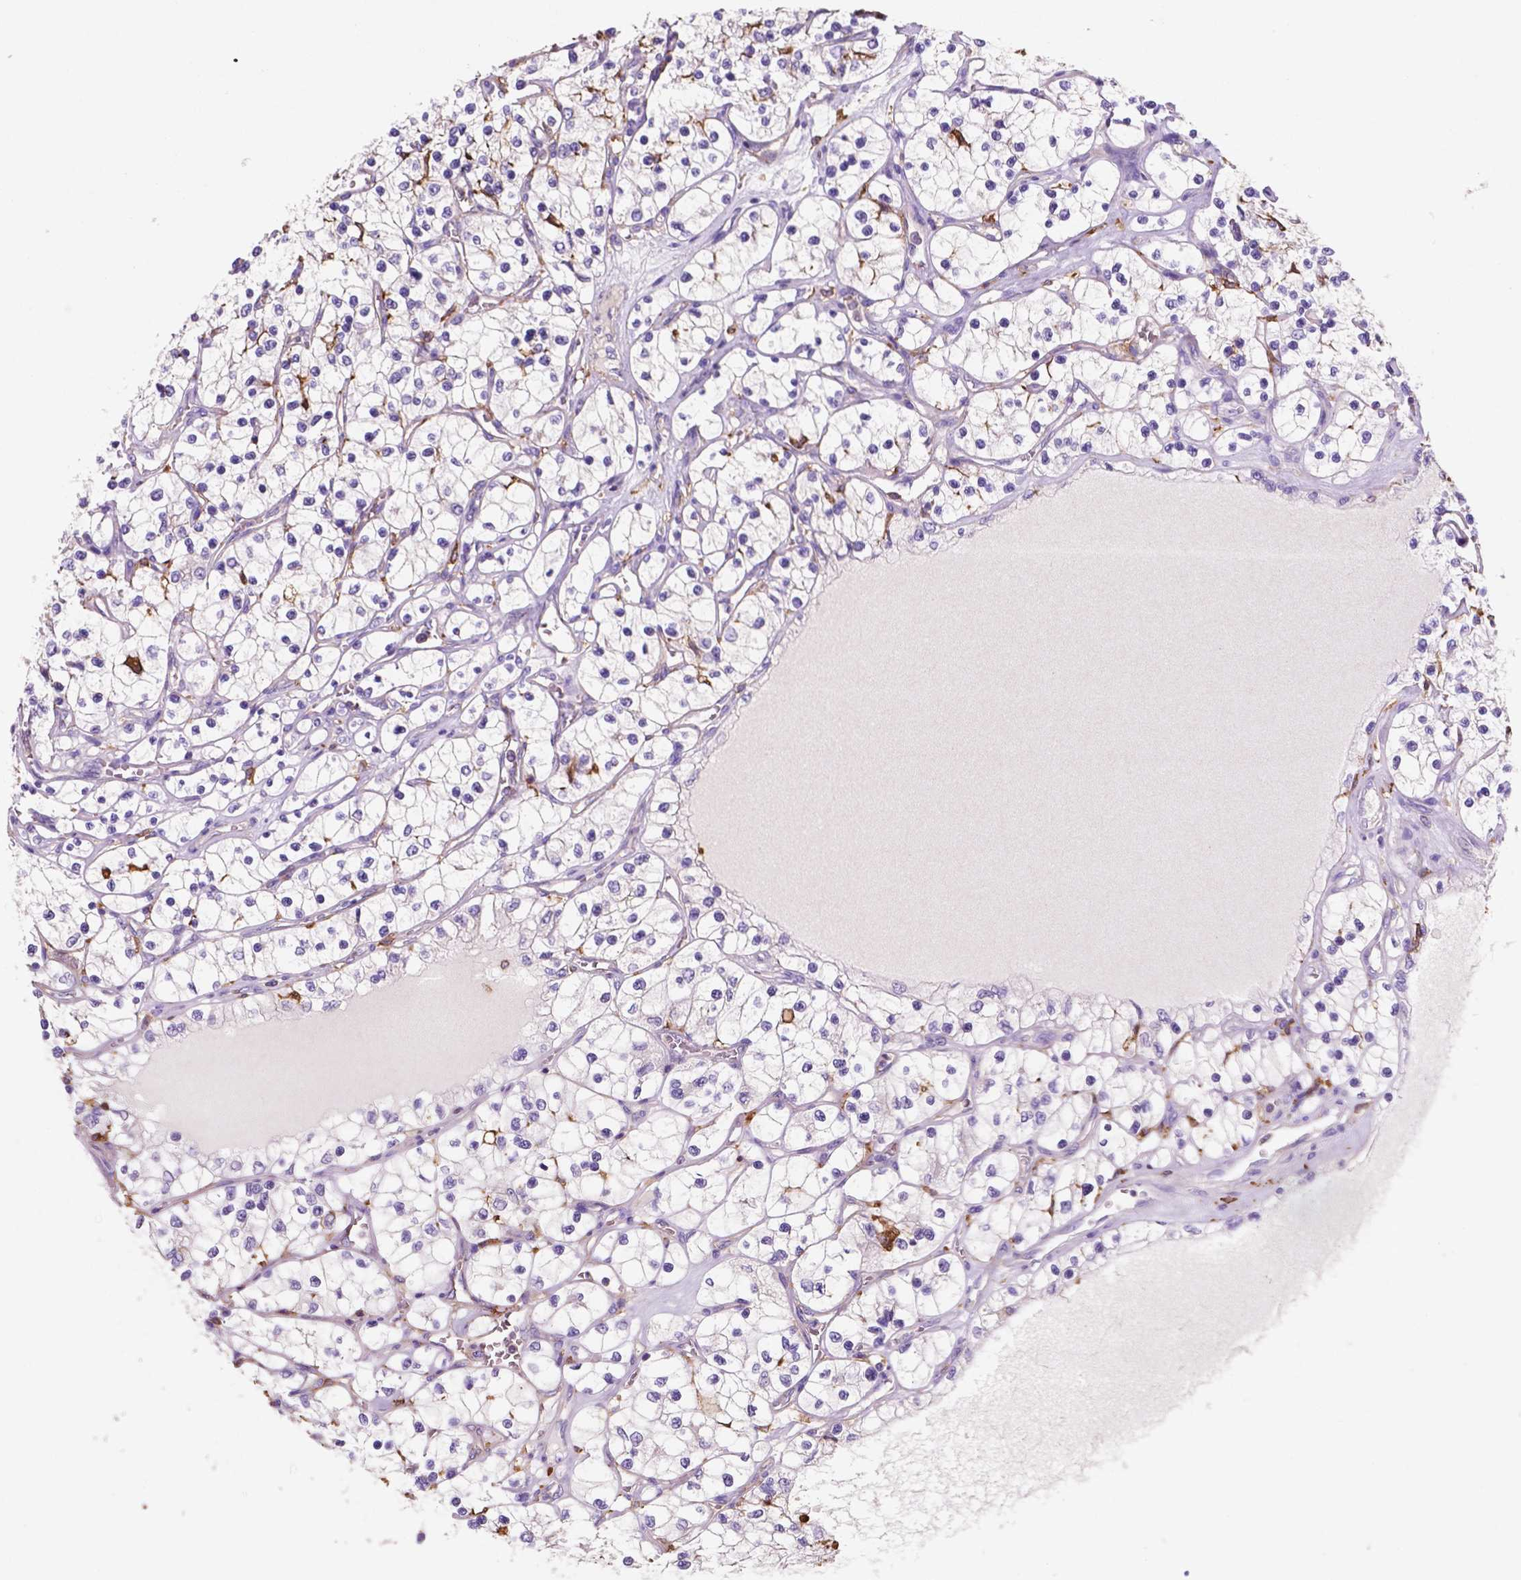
{"staining": {"intensity": "negative", "quantity": "none", "location": "none"}, "tissue": "renal cancer", "cell_type": "Tumor cells", "image_type": "cancer", "snomed": [{"axis": "morphology", "description": "Adenocarcinoma, NOS"}, {"axis": "topography", "description": "Kidney"}], "caption": "Renal cancer (adenocarcinoma) was stained to show a protein in brown. There is no significant expression in tumor cells.", "gene": "MKRN2OS", "patient": {"sex": "female", "age": 69}}